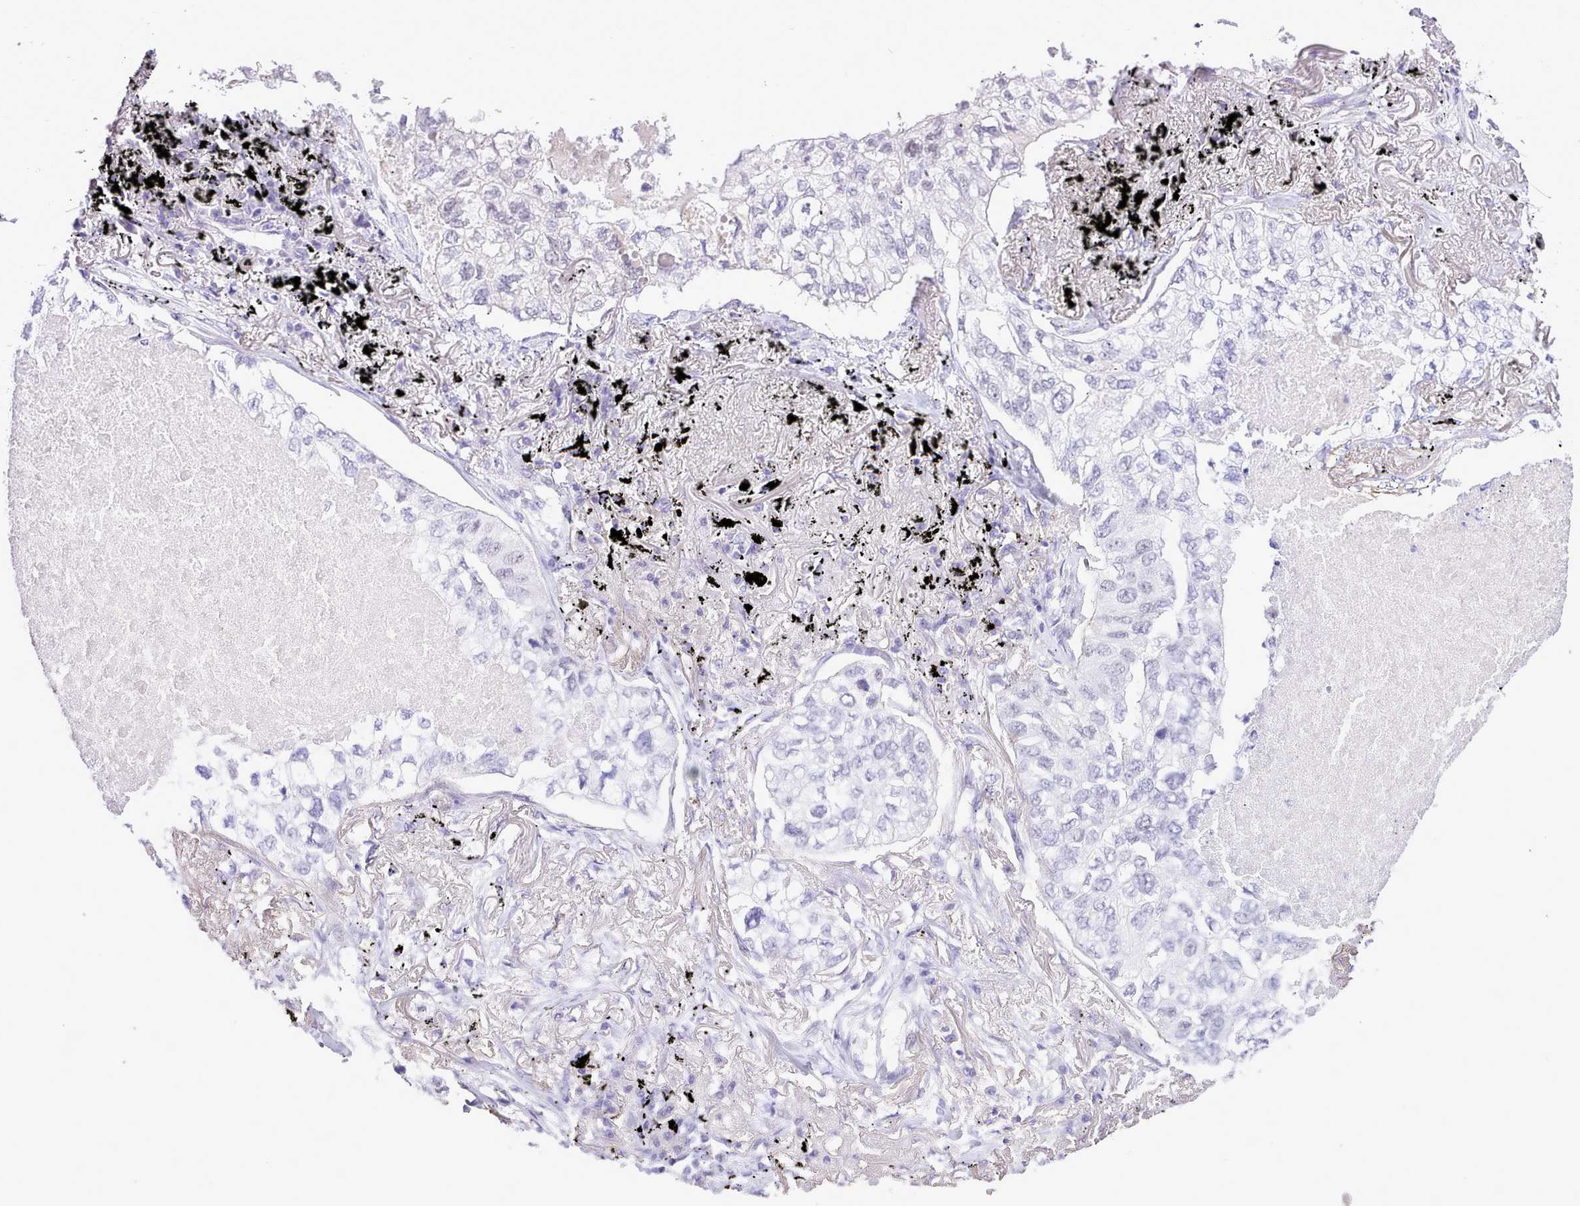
{"staining": {"intensity": "negative", "quantity": "none", "location": "none"}, "tissue": "lung cancer", "cell_type": "Tumor cells", "image_type": "cancer", "snomed": [{"axis": "morphology", "description": "Adenocarcinoma, NOS"}, {"axis": "topography", "description": "Lung"}], "caption": "Immunohistochemistry photomicrograph of neoplastic tissue: human lung cancer (adenocarcinoma) stained with DAB demonstrates no significant protein positivity in tumor cells.", "gene": "LRRC37A", "patient": {"sex": "male", "age": 65}}